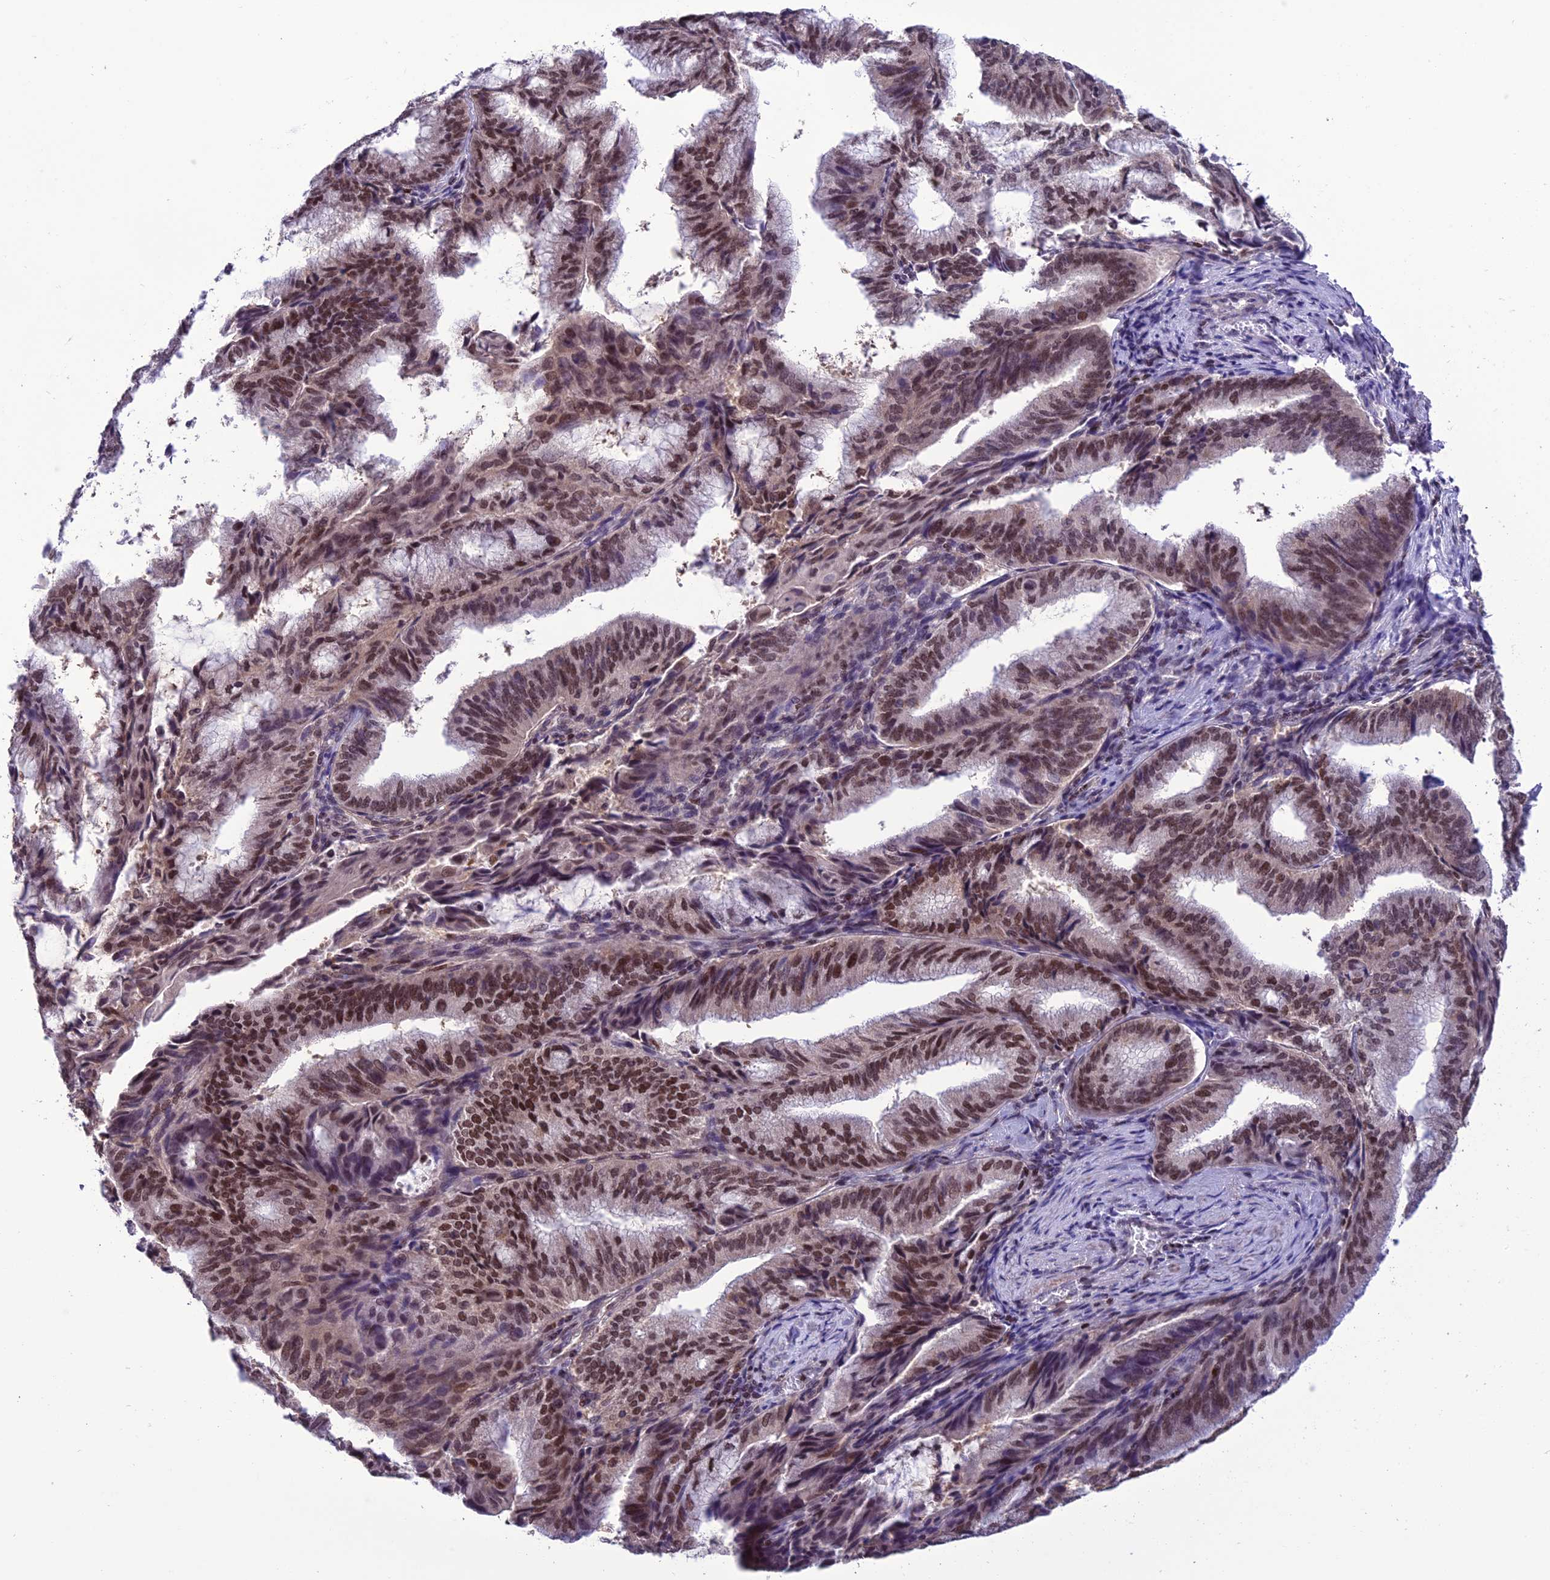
{"staining": {"intensity": "strong", "quantity": ">75%", "location": "nuclear"}, "tissue": "endometrial cancer", "cell_type": "Tumor cells", "image_type": "cancer", "snomed": [{"axis": "morphology", "description": "Adenocarcinoma, NOS"}, {"axis": "topography", "description": "Endometrium"}], "caption": "The photomicrograph reveals immunohistochemical staining of endometrial adenocarcinoma. There is strong nuclear positivity is appreciated in about >75% of tumor cells.", "gene": "MIS12", "patient": {"sex": "female", "age": 49}}